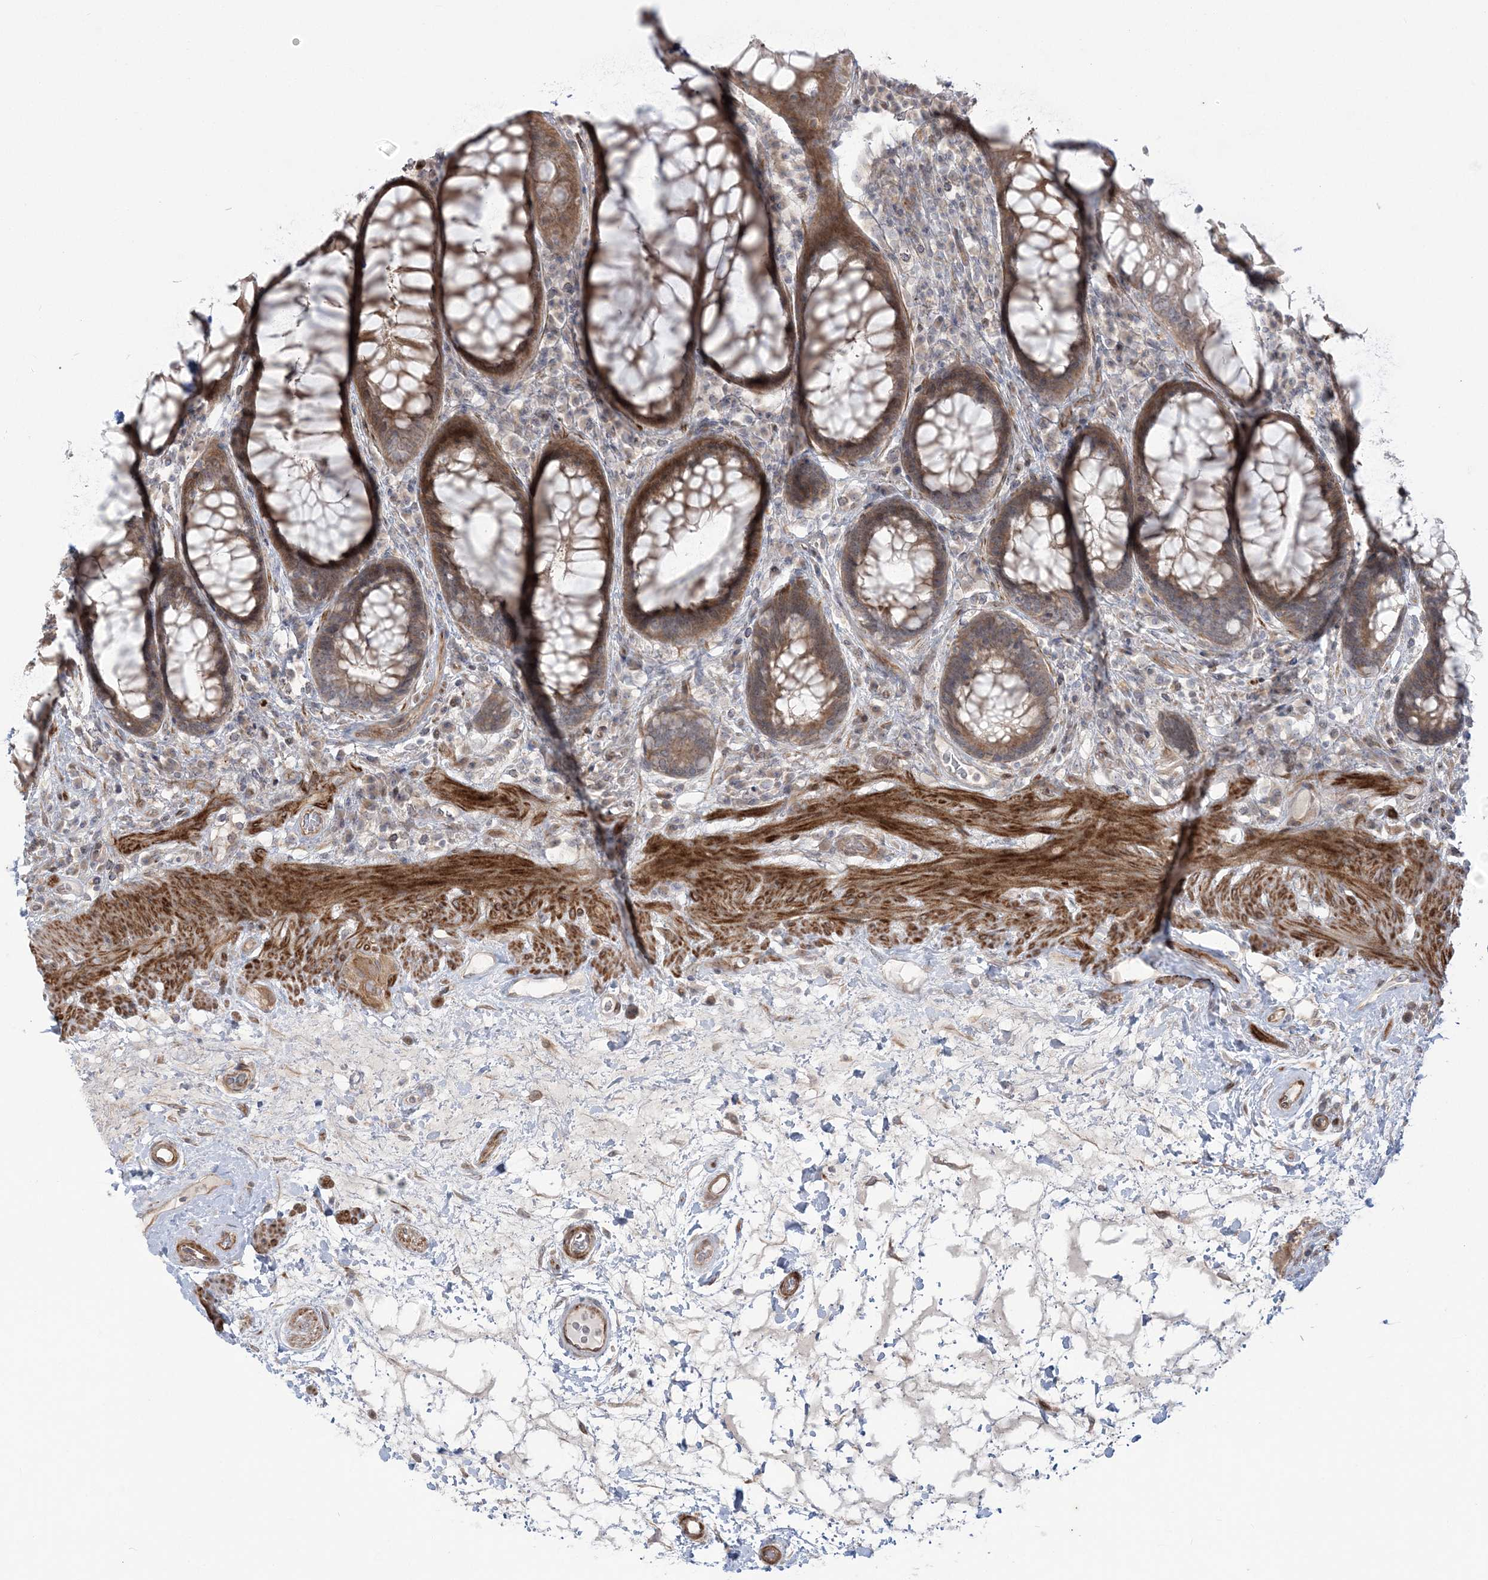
{"staining": {"intensity": "moderate", "quantity": ">75%", "location": "cytoplasmic/membranous"}, "tissue": "rectum", "cell_type": "Glandular cells", "image_type": "normal", "snomed": [{"axis": "morphology", "description": "Normal tissue, NOS"}, {"axis": "topography", "description": "Rectum"}], "caption": "Moderate cytoplasmic/membranous protein staining is appreciated in approximately >75% of glandular cells in rectum. The staining was performed using DAB, with brown indicating positive protein expression. Nuclei are stained blue with hematoxylin.", "gene": "NUDT9", "patient": {"sex": "male", "age": 64}}